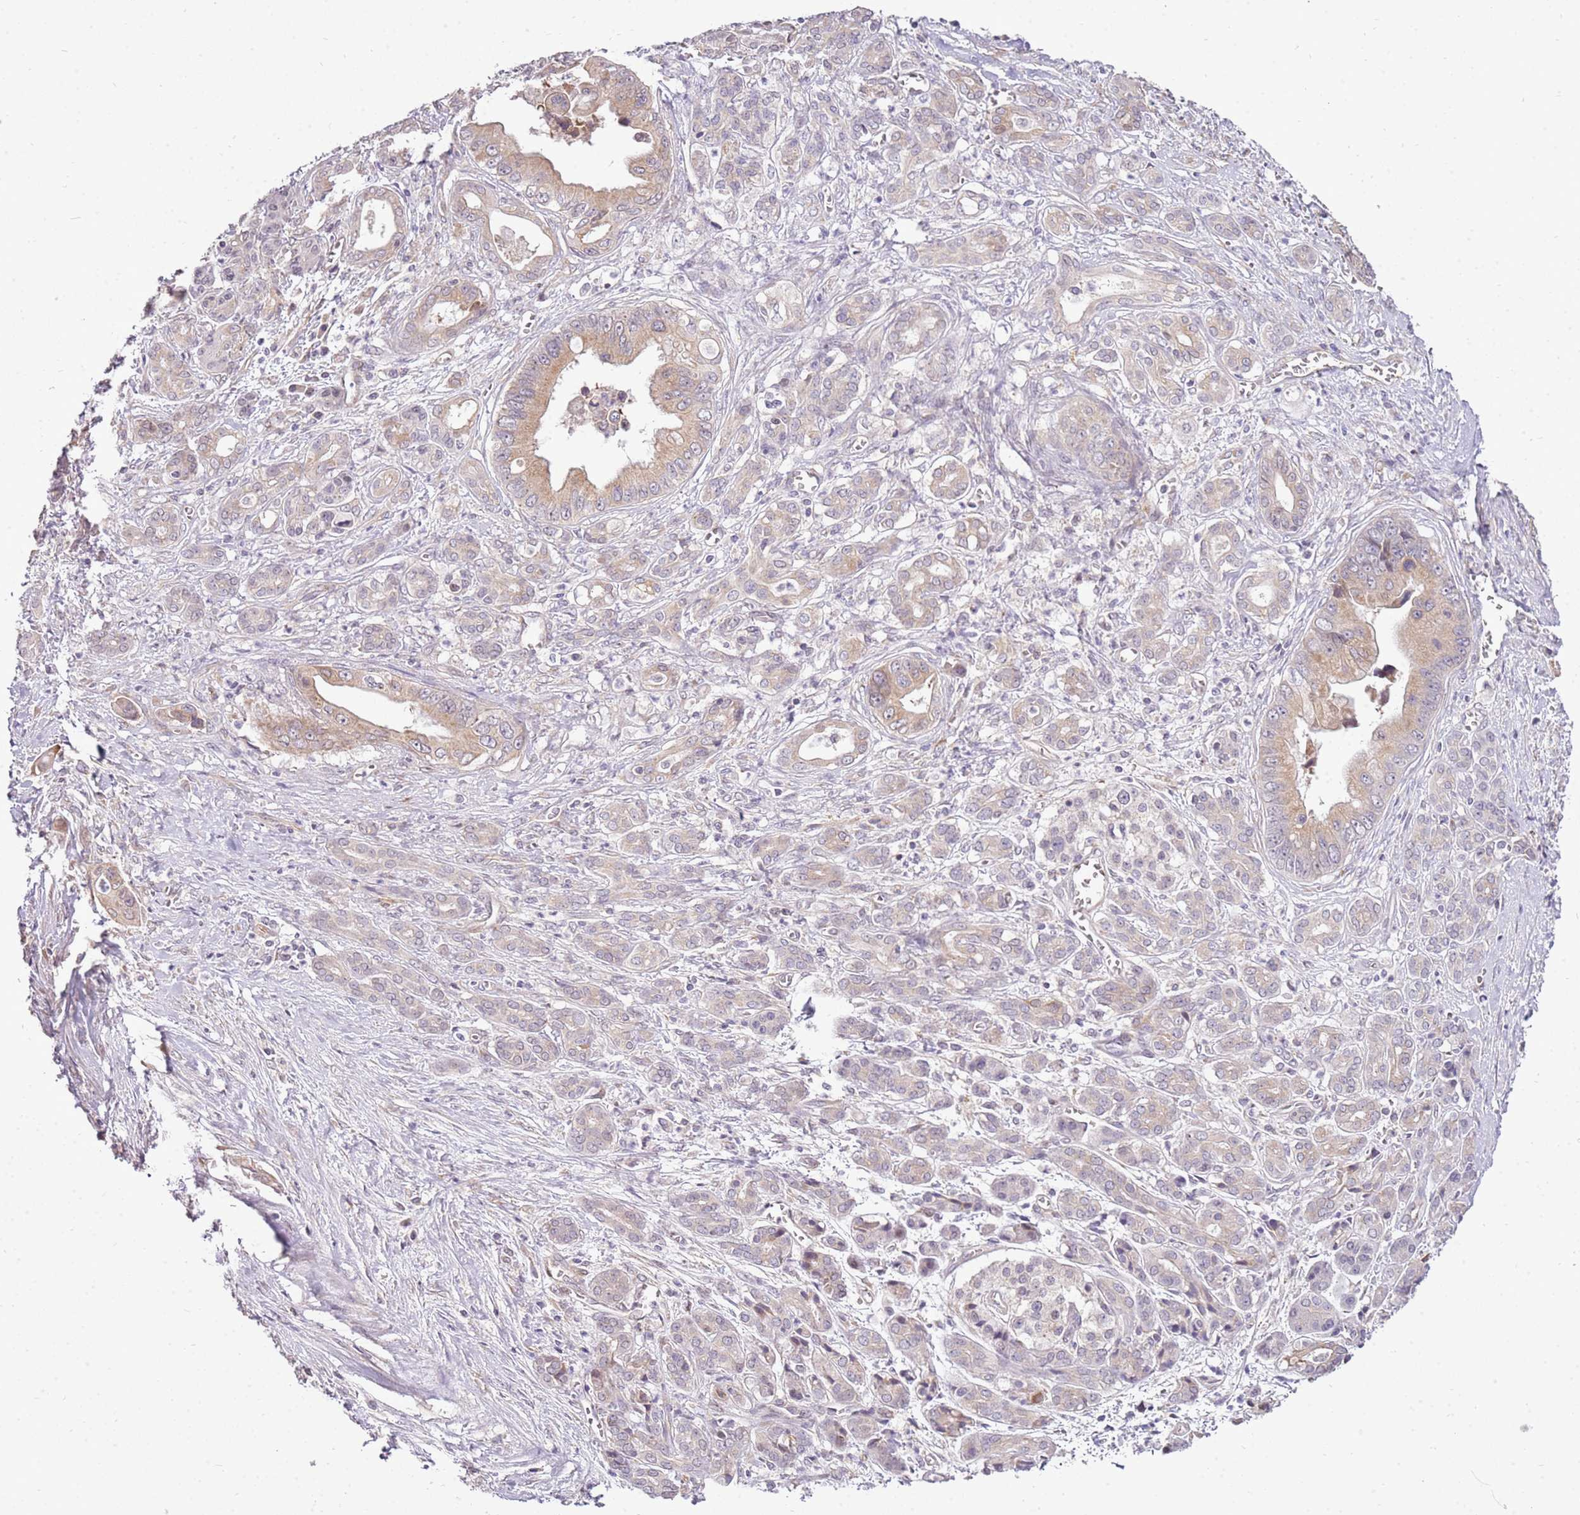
{"staining": {"intensity": "moderate", "quantity": ">75%", "location": "cytoplasmic/membranous"}, "tissue": "pancreatic cancer", "cell_type": "Tumor cells", "image_type": "cancer", "snomed": [{"axis": "morphology", "description": "Adenocarcinoma, NOS"}, {"axis": "topography", "description": "Pancreas"}], "caption": "IHC of human pancreatic cancer (adenocarcinoma) reveals medium levels of moderate cytoplasmic/membranous staining in about >75% of tumor cells.", "gene": "UGGT2", "patient": {"sex": "male", "age": 59}}